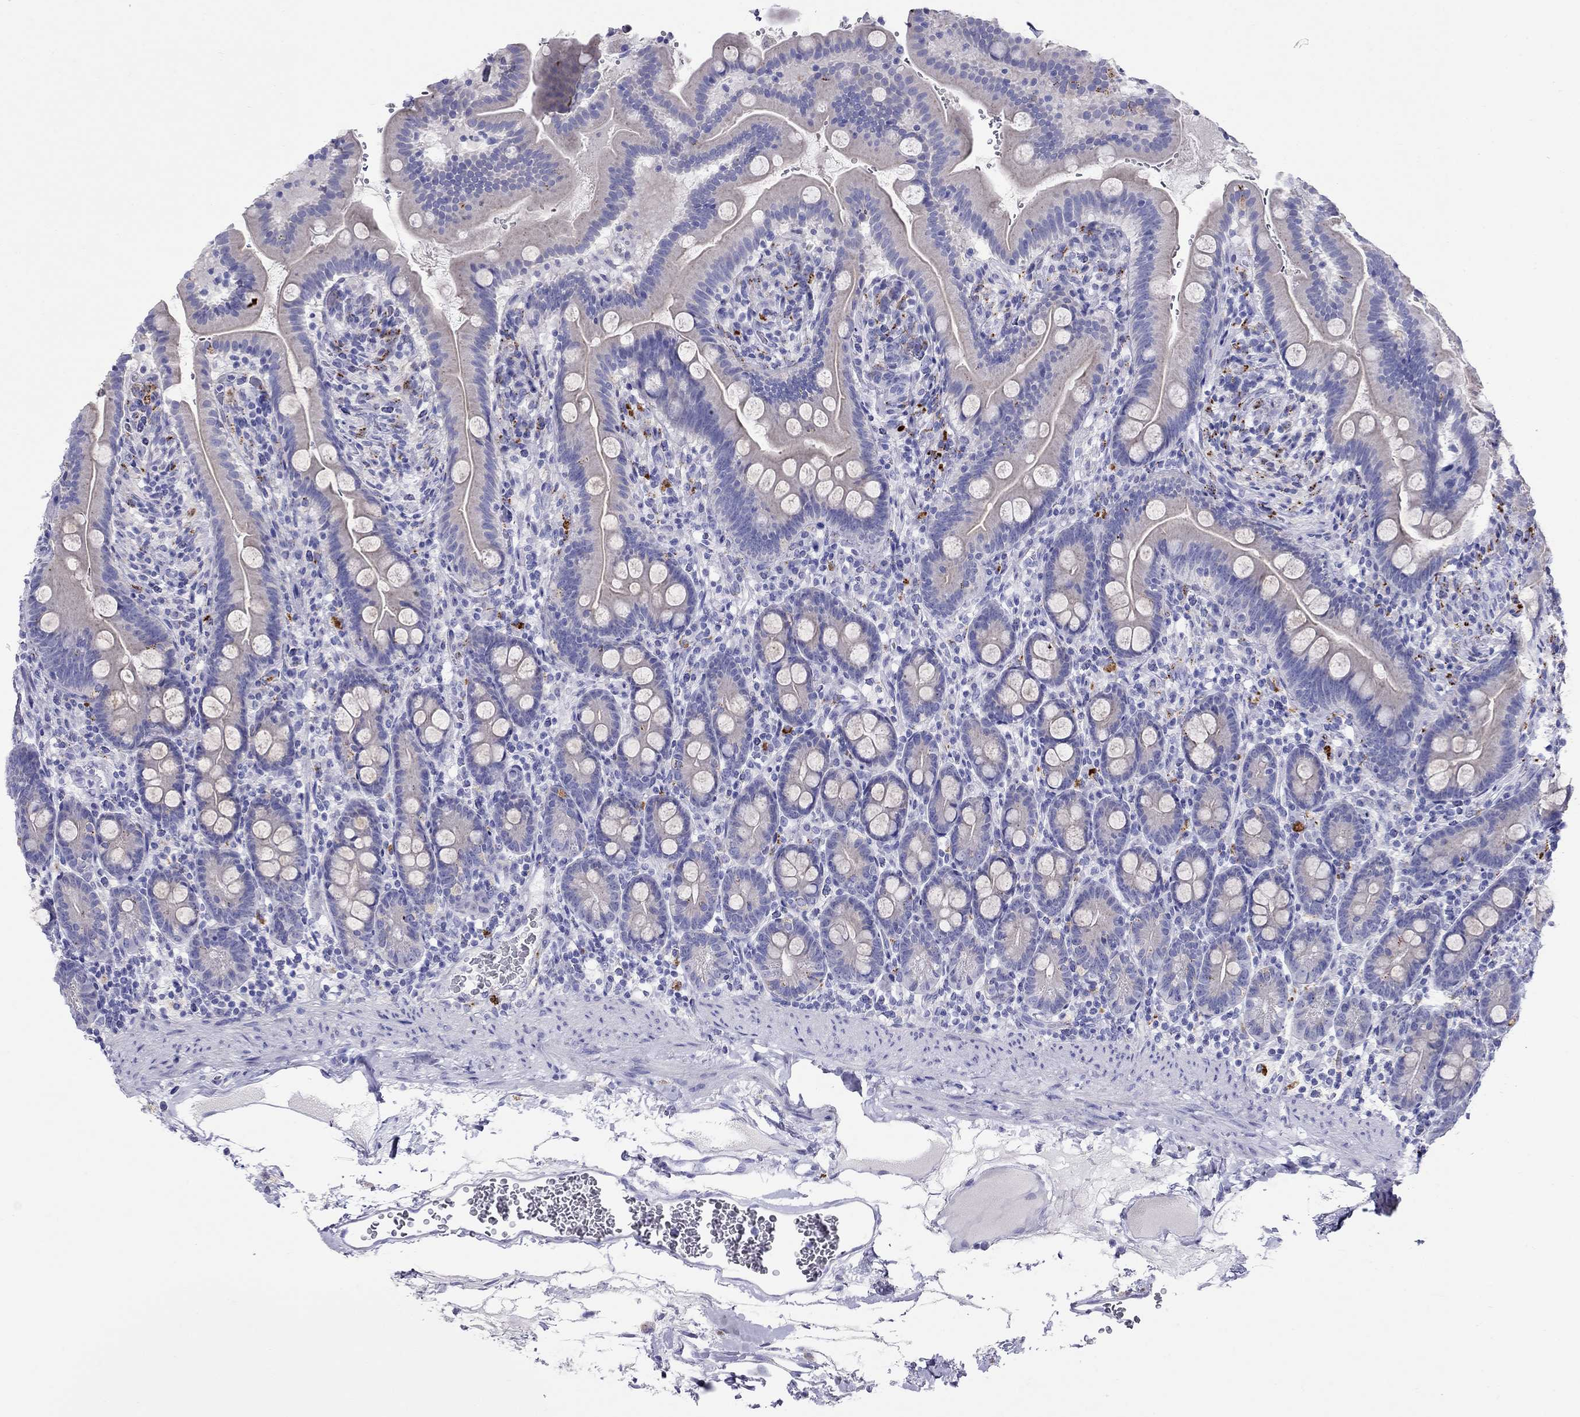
{"staining": {"intensity": "weak", "quantity": "<25%", "location": "cytoplasmic/membranous"}, "tissue": "small intestine", "cell_type": "Glandular cells", "image_type": "normal", "snomed": [{"axis": "morphology", "description": "Normal tissue, NOS"}, {"axis": "topography", "description": "Small intestine"}], "caption": "Histopathology image shows no protein expression in glandular cells of unremarkable small intestine. (DAB (3,3'-diaminobenzidine) immunohistochemistry (IHC) visualized using brightfield microscopy, high magnification).", "gene": "CLPSL2", "patient": {"sex": "female", "age": 44}}